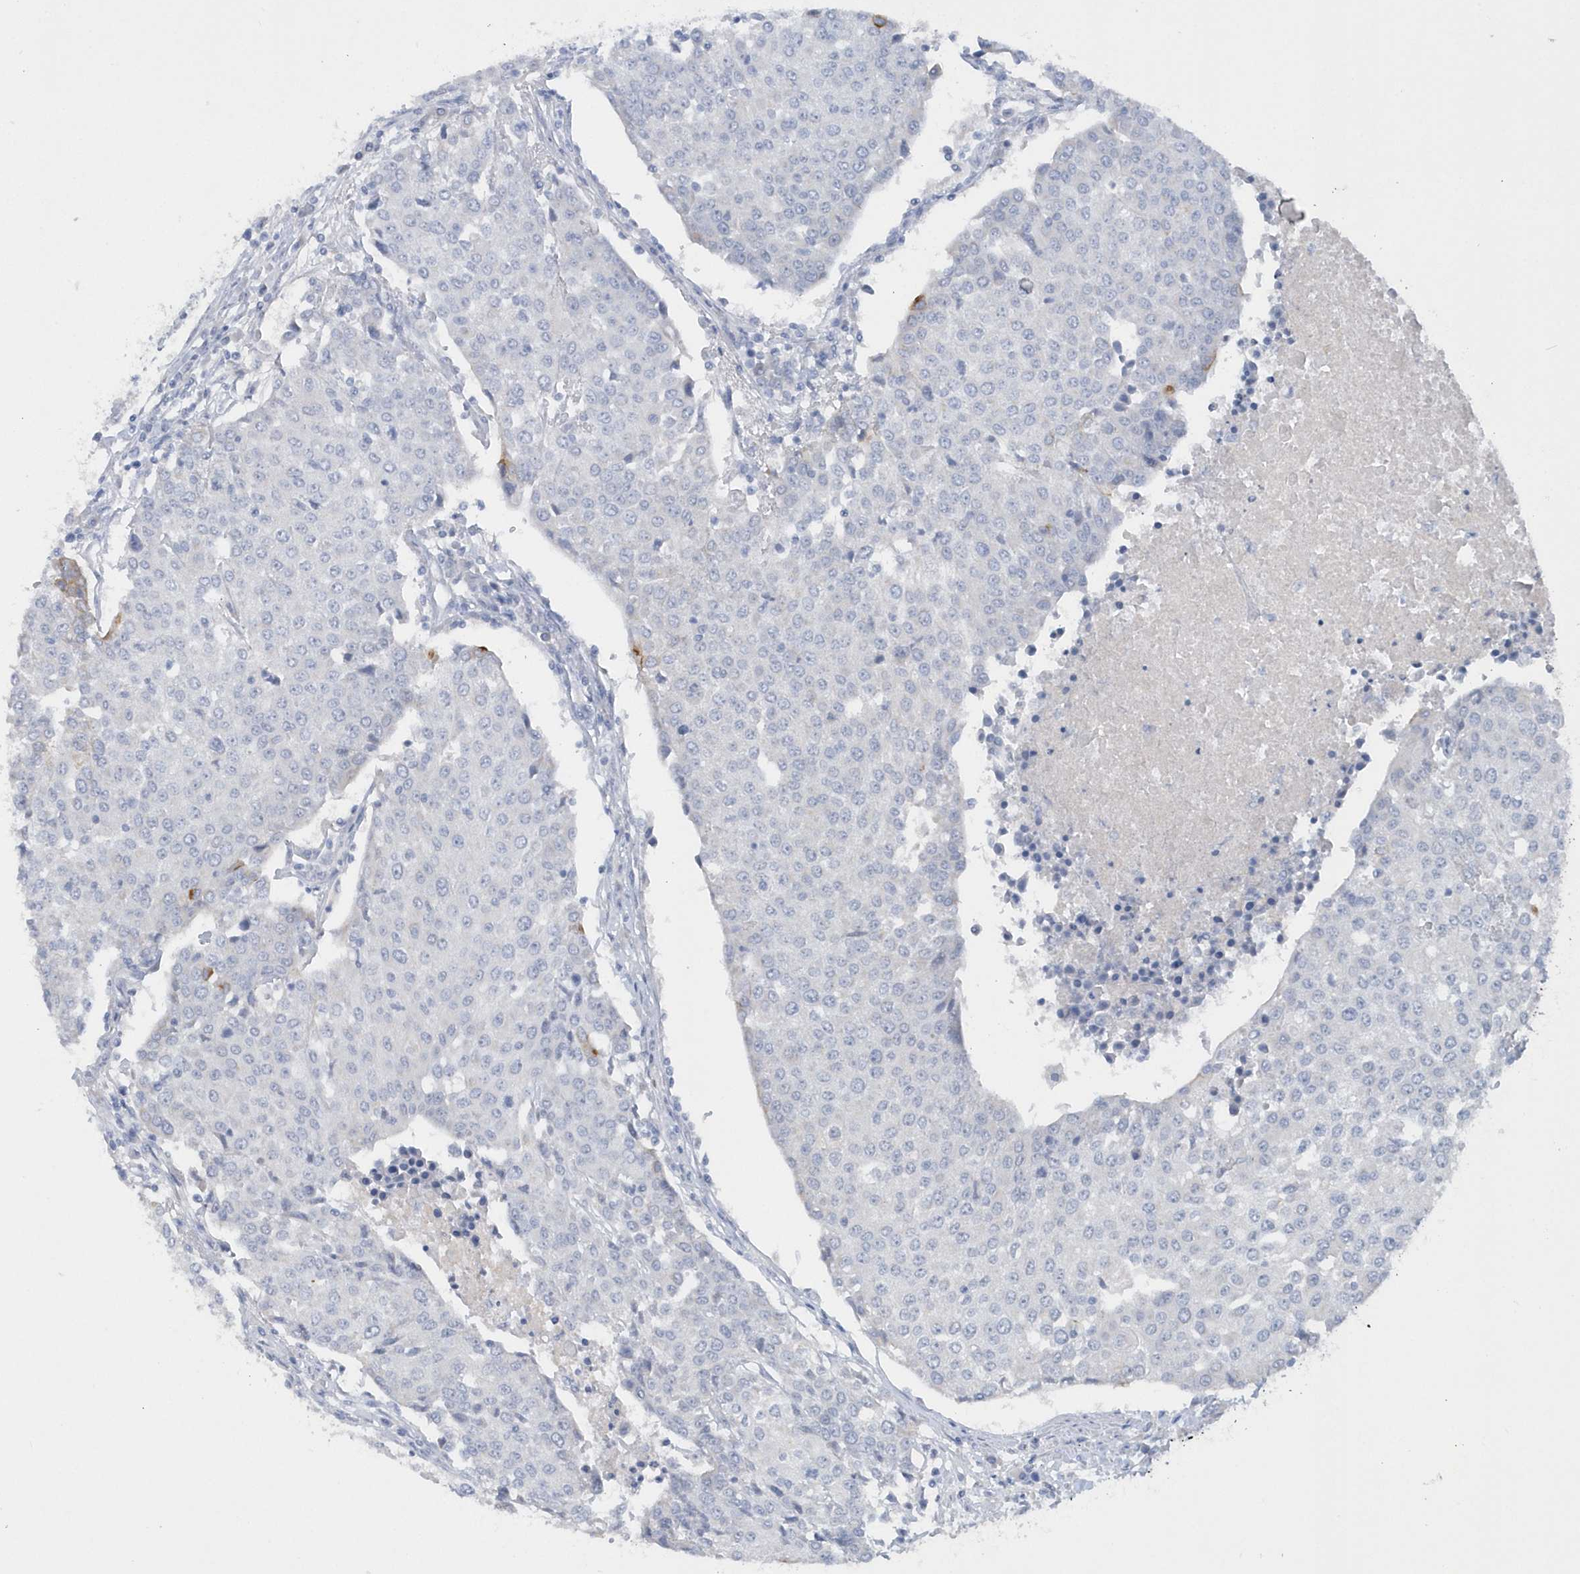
{"staining": {"intensity": "negative", "quantity": "none", "location": "none"}, "tissue": "urothelial cancer", "cell_type": "Tumor cells", "image_type": "cancer", "snomed": [{"axis": "morphology", "description": "Urothelial carcinoma, High grade"}, {"axis": "topography", "description": "Urinary bladder"}], "caption": "This photomicrograph is of urothelial cancer stained with IHC to label a protein in brown with the nuclei are counter-stained blue. There is no positivity in tumor cells.", "gene": "RPE", "patient": {"sex": "female", "age": 85}}